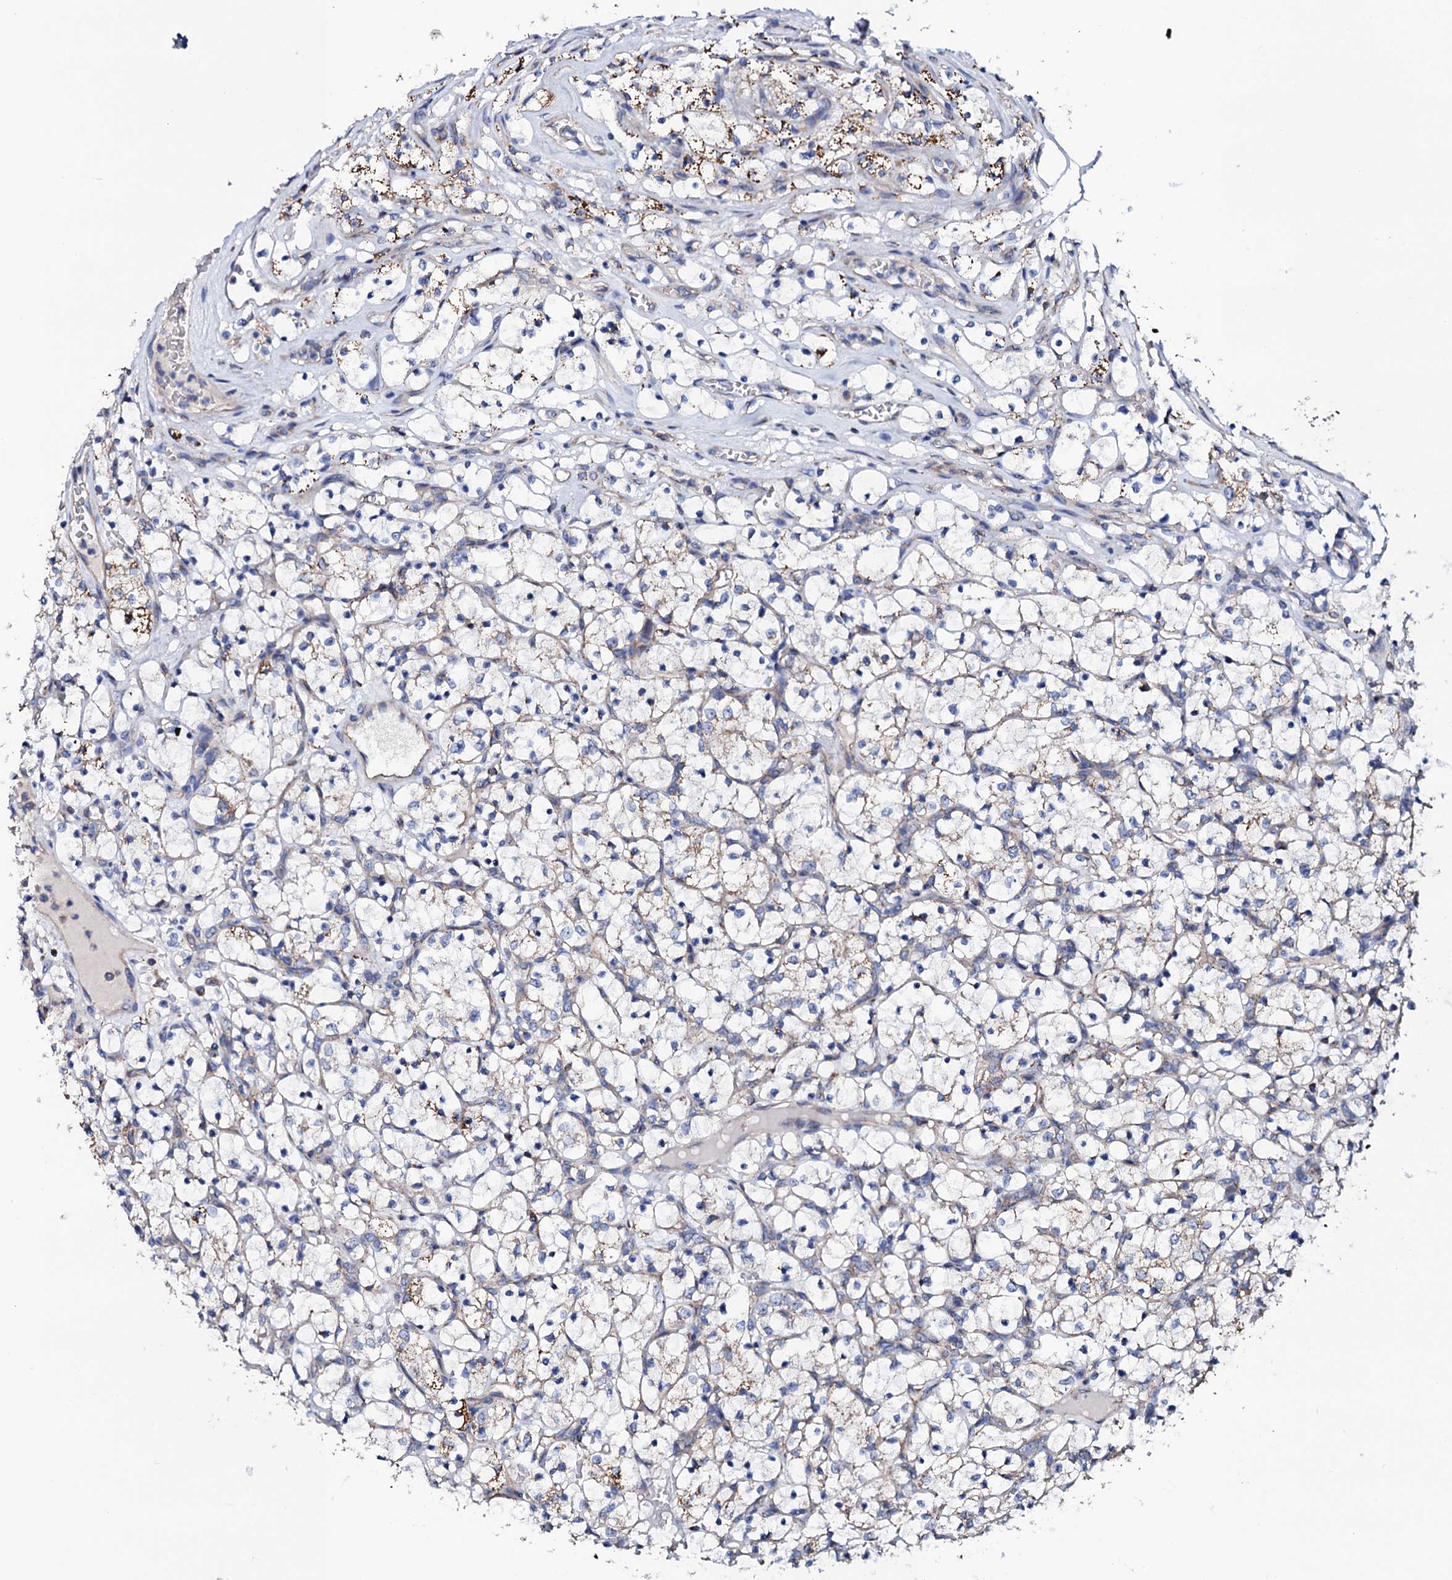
{"staining": {"intensity": "moderate", "quantity": "<25%", "location": "cytoplasmic/membranous"}, "tissue": "renal cancer", "cell_type": "Tumor cells", "image_type": "cancer", "snomed": [{"axis": "morphology", "description": "Adenocarcinoma, NOS"}, {"axis": "topography", "description": "Kidney"}], "caption": "This image shows immunohistochemistry (IHC) staining of human renal adenocarcinoma, with low moderate cytoplasmic/membranous expression in about <25% of tumor cells.", "gene": "TCAF2", "patient": {"sex": "female", "age": 69}}